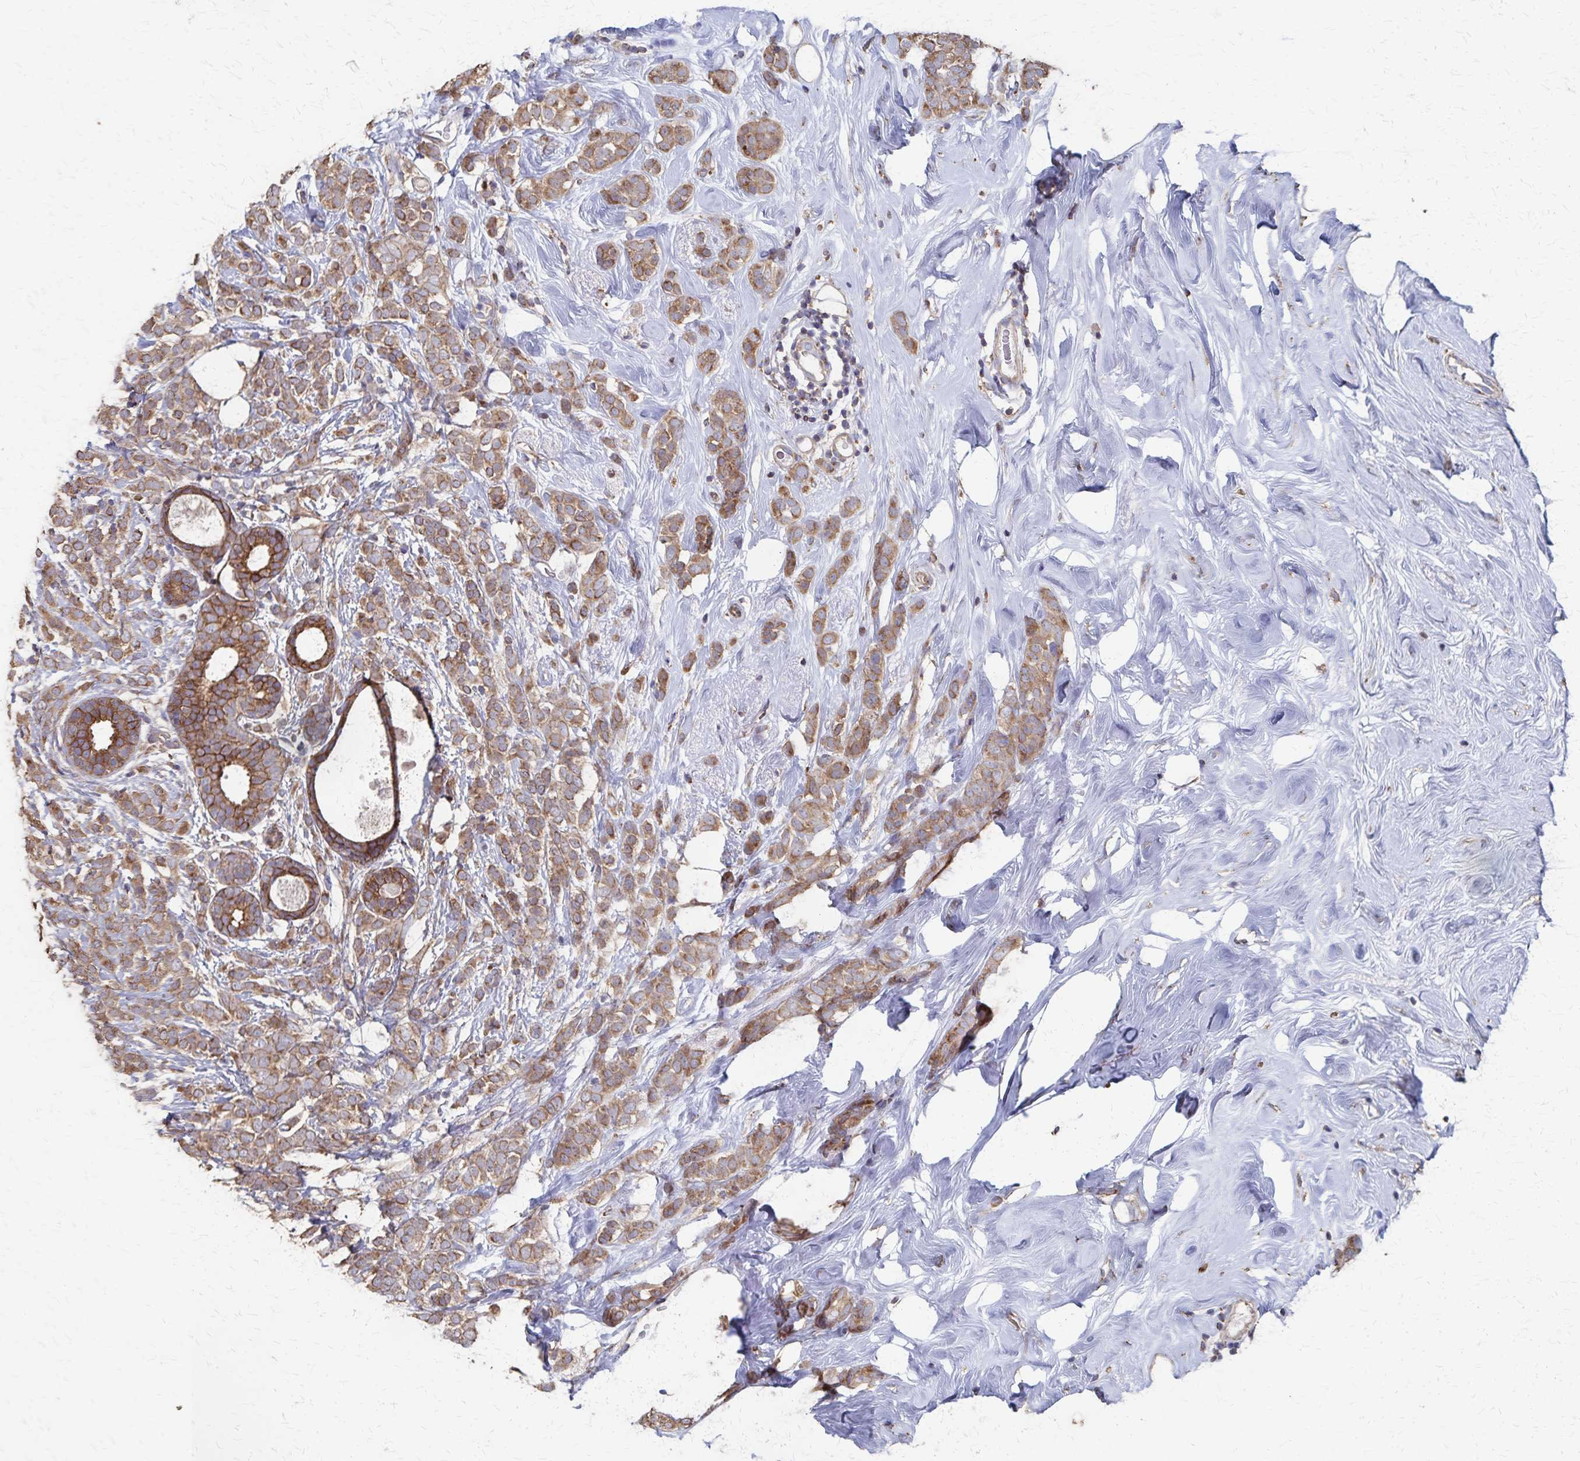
{"staining": {"intensity": "moderate", "quantity": ">75%", "location": "cytoplasmic/membranous"}, "tissue": "breast cancer", "cell_type": "Tumor cells", "image_type": "cancer", "snomed": [{"axis": "morphology", "description": "Lobular carcinoma"}, {"axis": "topography", "description": "Breast"}], "caption": "Tumor cells exhibit medium levels of moderate cytoplasmic/membranous staining in approximately >75% of cells in human breast cancer.", "gene": "PGAP2", "patient": {"sex": "female", "age": 49}}